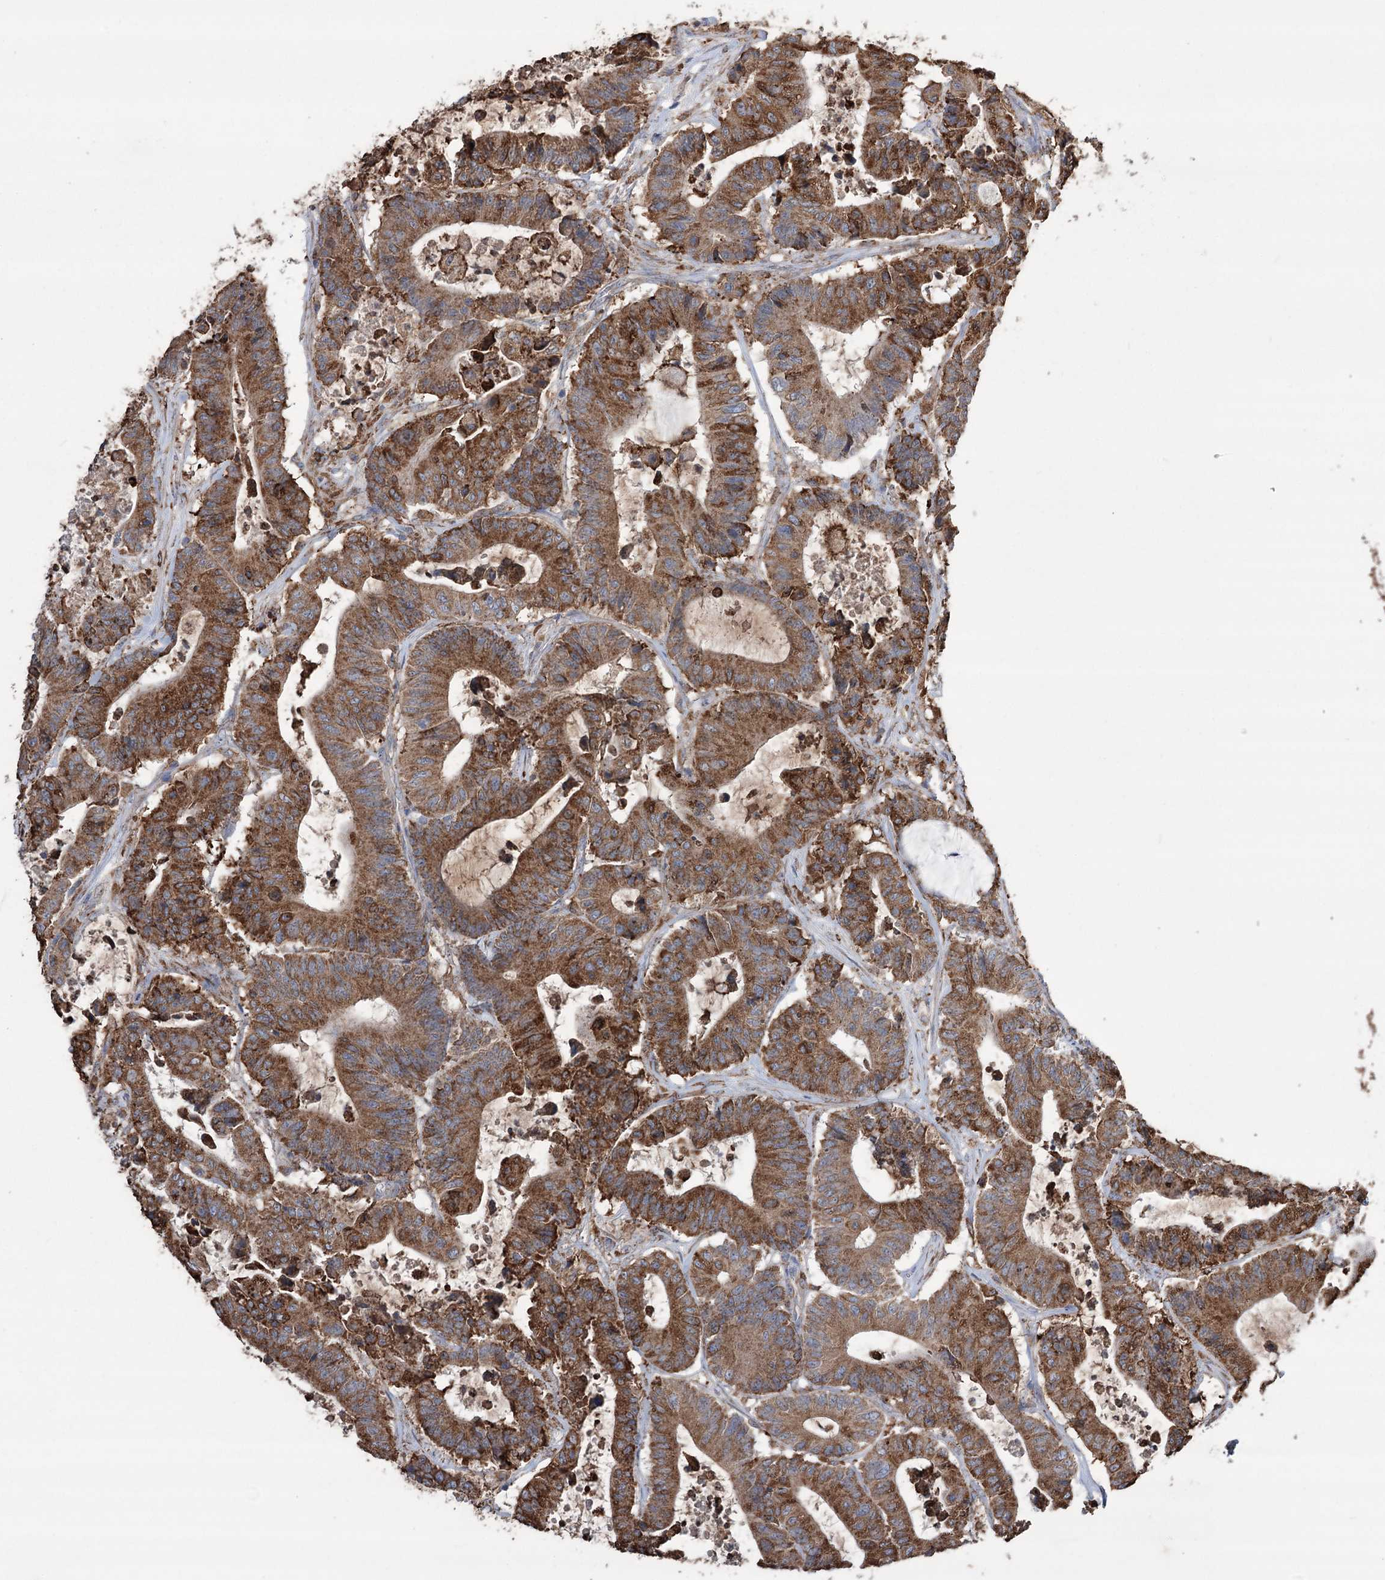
{"staining": {"intensity": "strong", "quantity": ">75%", "location": "cytoplasmic/membranous"}, "tissue": "colorectal cancer", "cell_type": "Tumor cells", "image_type": "cancer", "snomed": [{"axis": "morphology", "description": "Adenocarcinoma, NOS"}, {"axis": "topography", "description": "Colon"}], "caption": "Immunohistochemistry staining of adenocarcinoma (colorectal), which shows high levels of strong cytoplasmic/membranous staining in about >75% of tumor cells indicating strong cytoplasmic/membranous protein staining. The staining was performed using DAB (brown) for protein detection and nuclei were counterstained in hematoxylin (blue).", "gene": "TRIM71", "patient": {"sex": "female", "age": 84}}